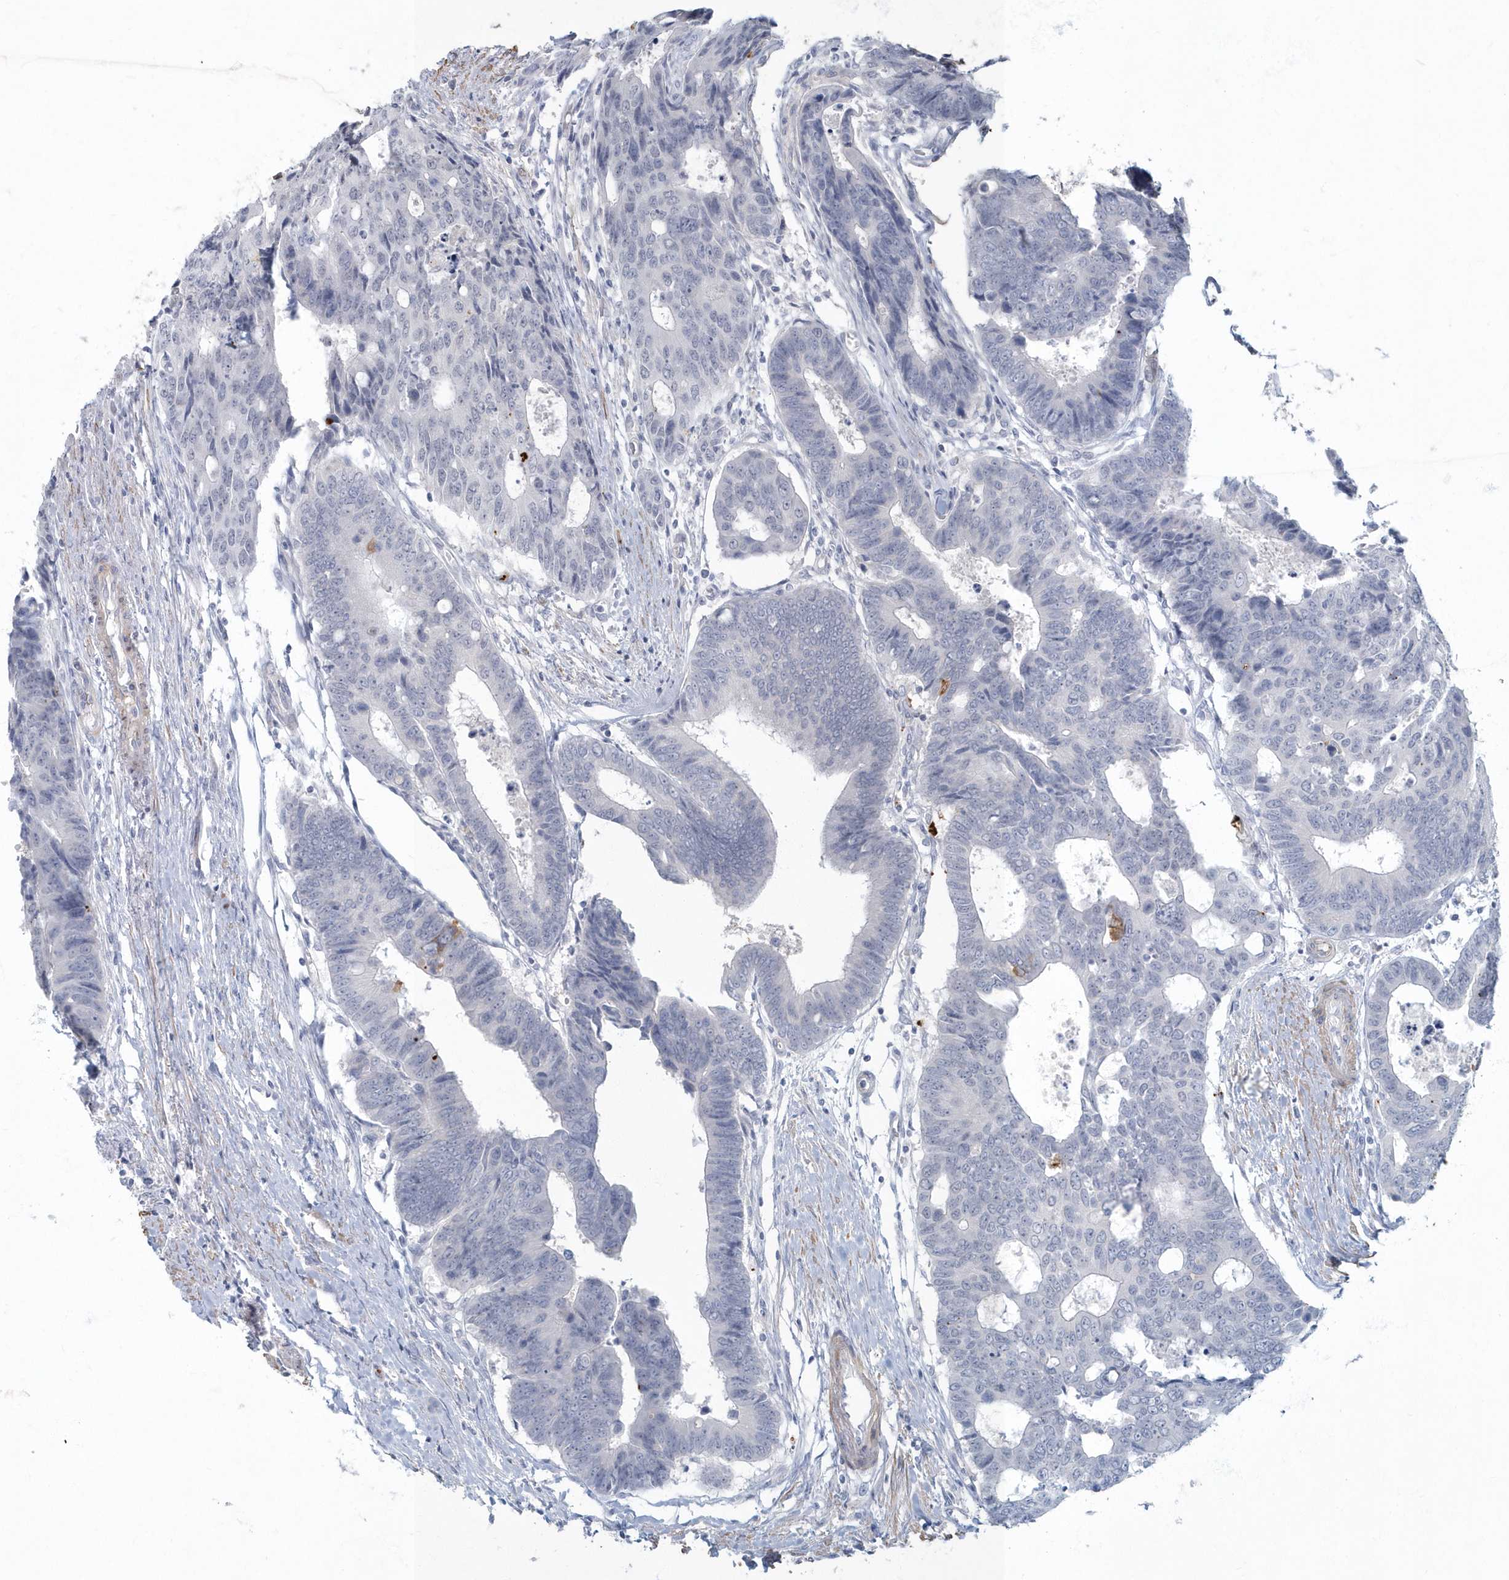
{"staining": {"intensity": "negative", "quantity": "none", "location": "none"}, "tissue": "colorectal cancer", "cell_type": "Tumor cells", "image_type": "cancer", "snomed": [{"axis": "morphology", "description": "Adenocarcinoma, NOS"}, {"axis": "topography", "description": "Rectum"}], "caption": "Immunohistochemistry micrograph of neoplastic tissue: adenocarcinoma (colorectal) stained with DAB reveals no significant protein positivity in tumor cells.", "gene": "MYOT", "patient": {"sex": "male", "age": 84}}